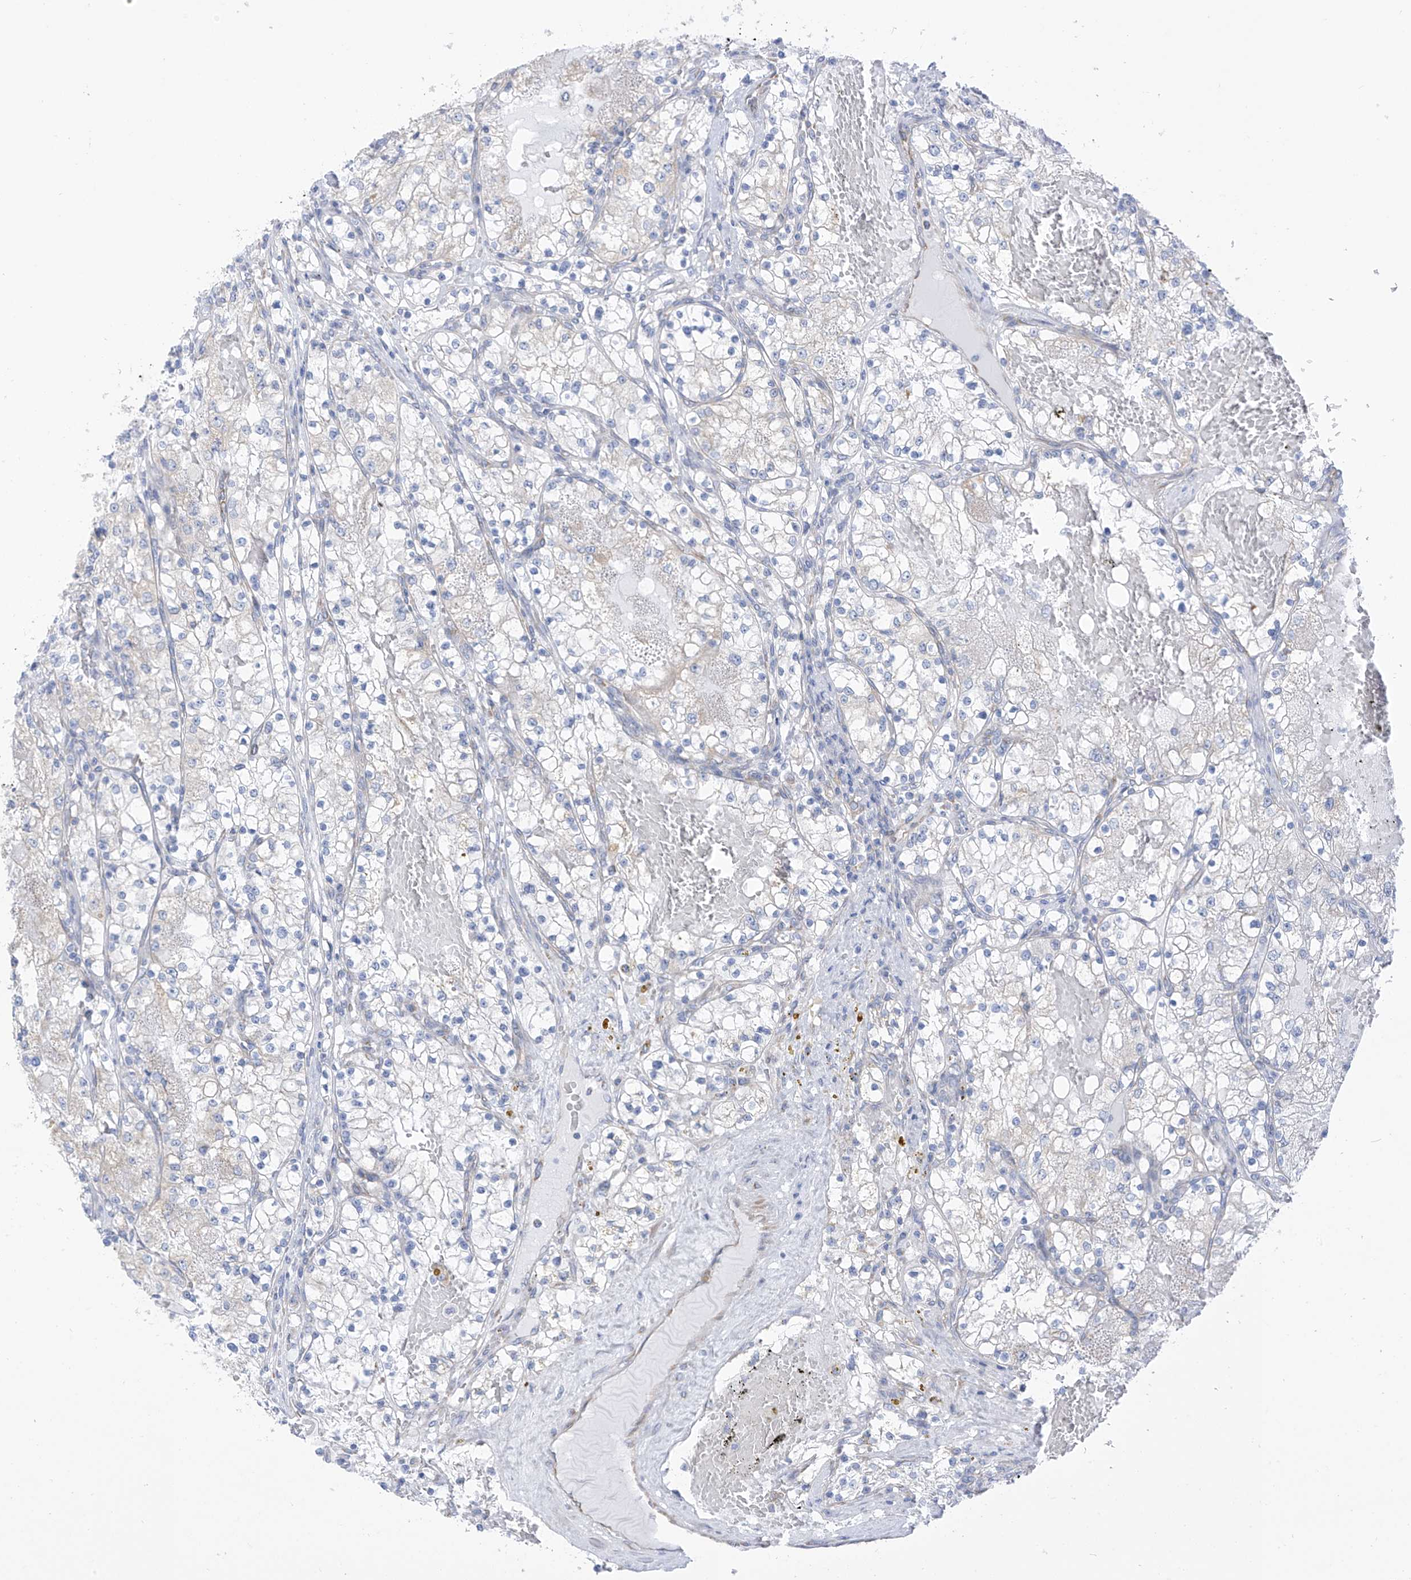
{"staining": {"intensity": "negative", "quantity": "none", "location": "none"}, "tissue": "renal cancer", "cell_type": "Tumor cells", "image_type": "cancer", "snomed": [{"axis": "morphology", "description": "Normal tissue, NOS"}, {"axis": "morphology", "description": "Adenocarcinoma, NOS"}, {"axis": "topography", "description": "Kidney"}], "caption": "This histopathology image is of renal adenocarcinoma stained with IHC to label a protein in brown with the nuclei are counter-stained blue. There is no positivity in tumor cells.", "gene": "RCN2", "patient": {"sex": "male", "age": 68}}